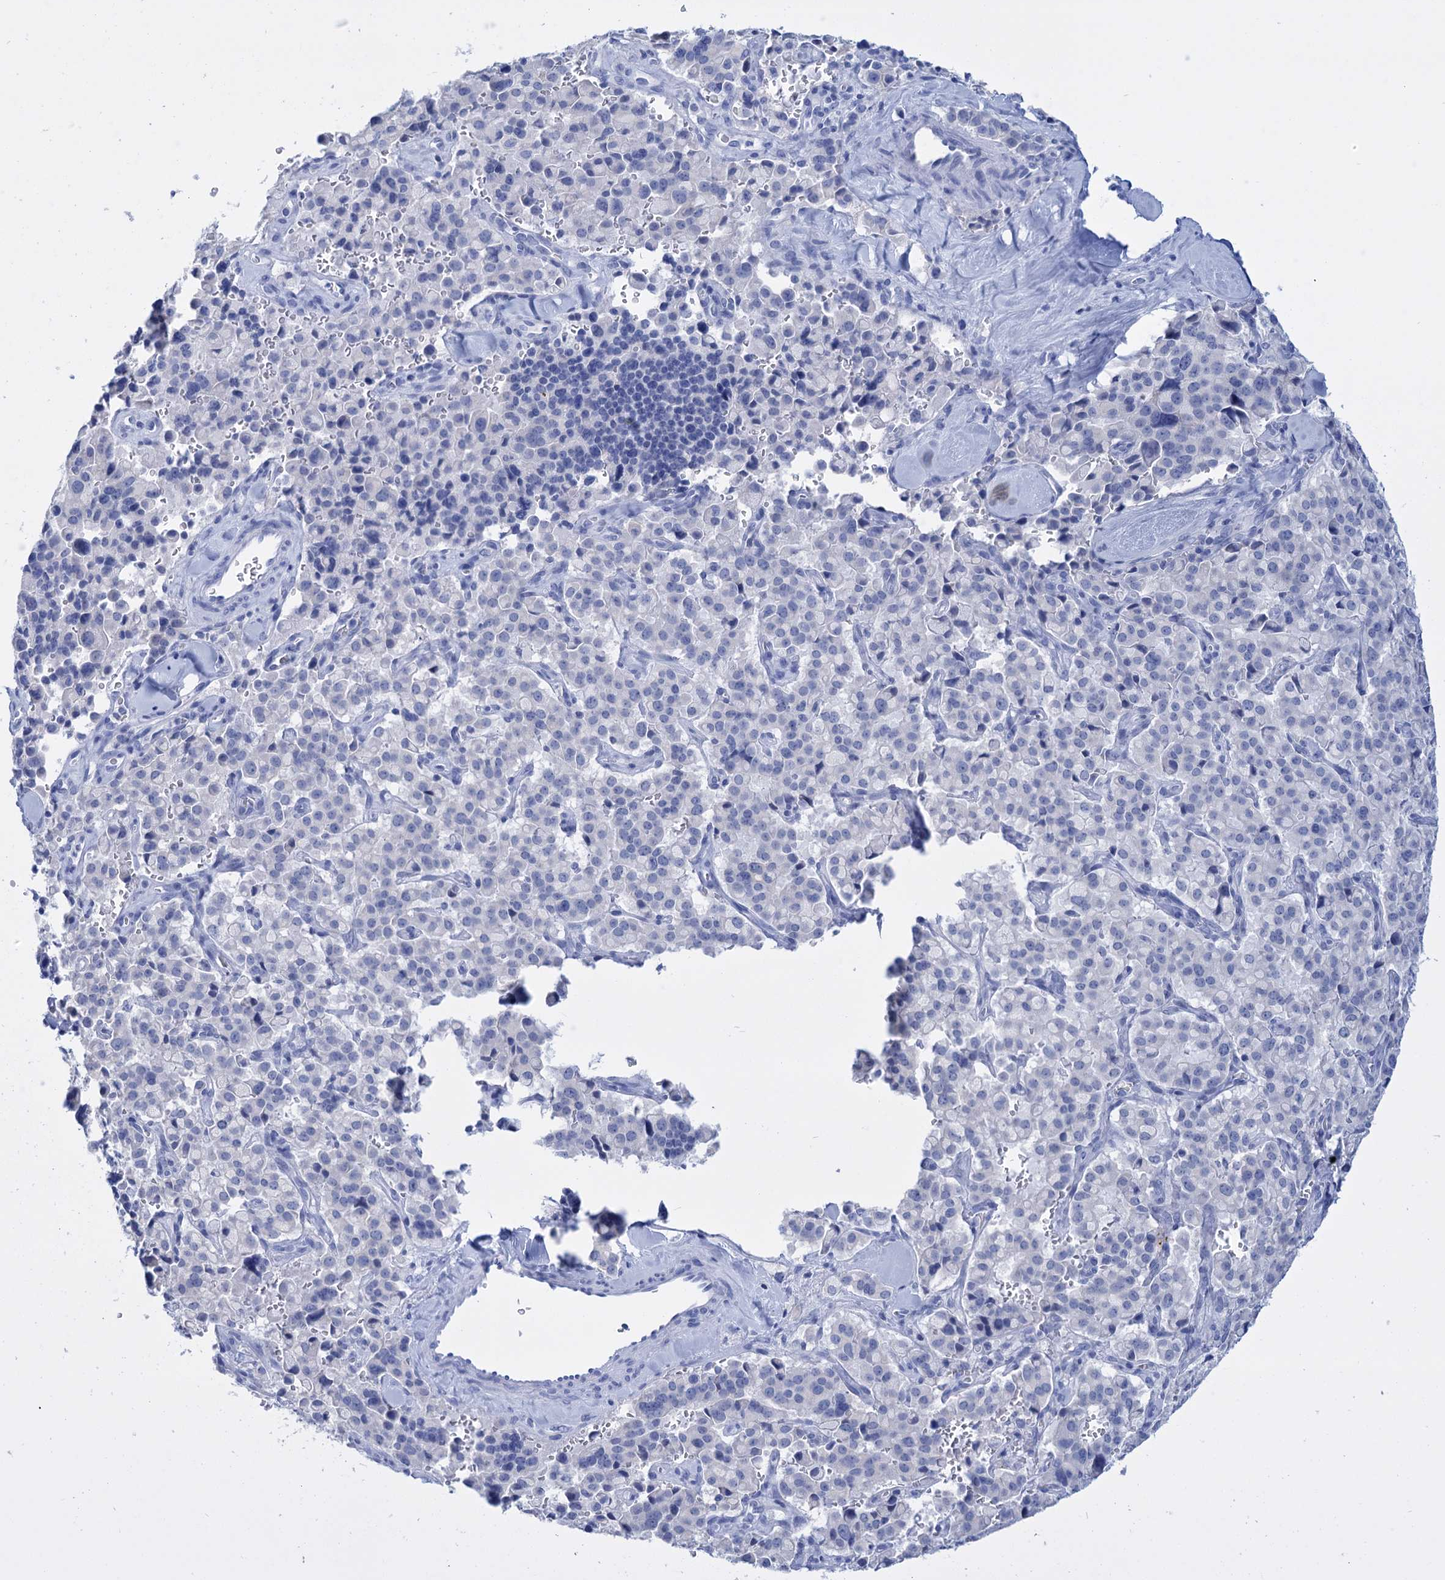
{"staining": {"intensity": "negative", "quantity": "none", "location": "none"}, "tissue": "pancreatic cancer", "cell_type": "Tumor cells", "image_type": "cancer", "snomed": [{"axis": "morphology", "description": "Adenocarcinoma, NOS"}, {"axis": "topography", "description": "Pancreas"}], "caption": "A high-resolution photomicrograph shows immunohistochemistry staining of pancreatic cancer (adenocarcinoma), which demonstrates no significant expression in tumor cells.", "gene": "FBXW12", "patient": {"sex": "male", "age": 65}}